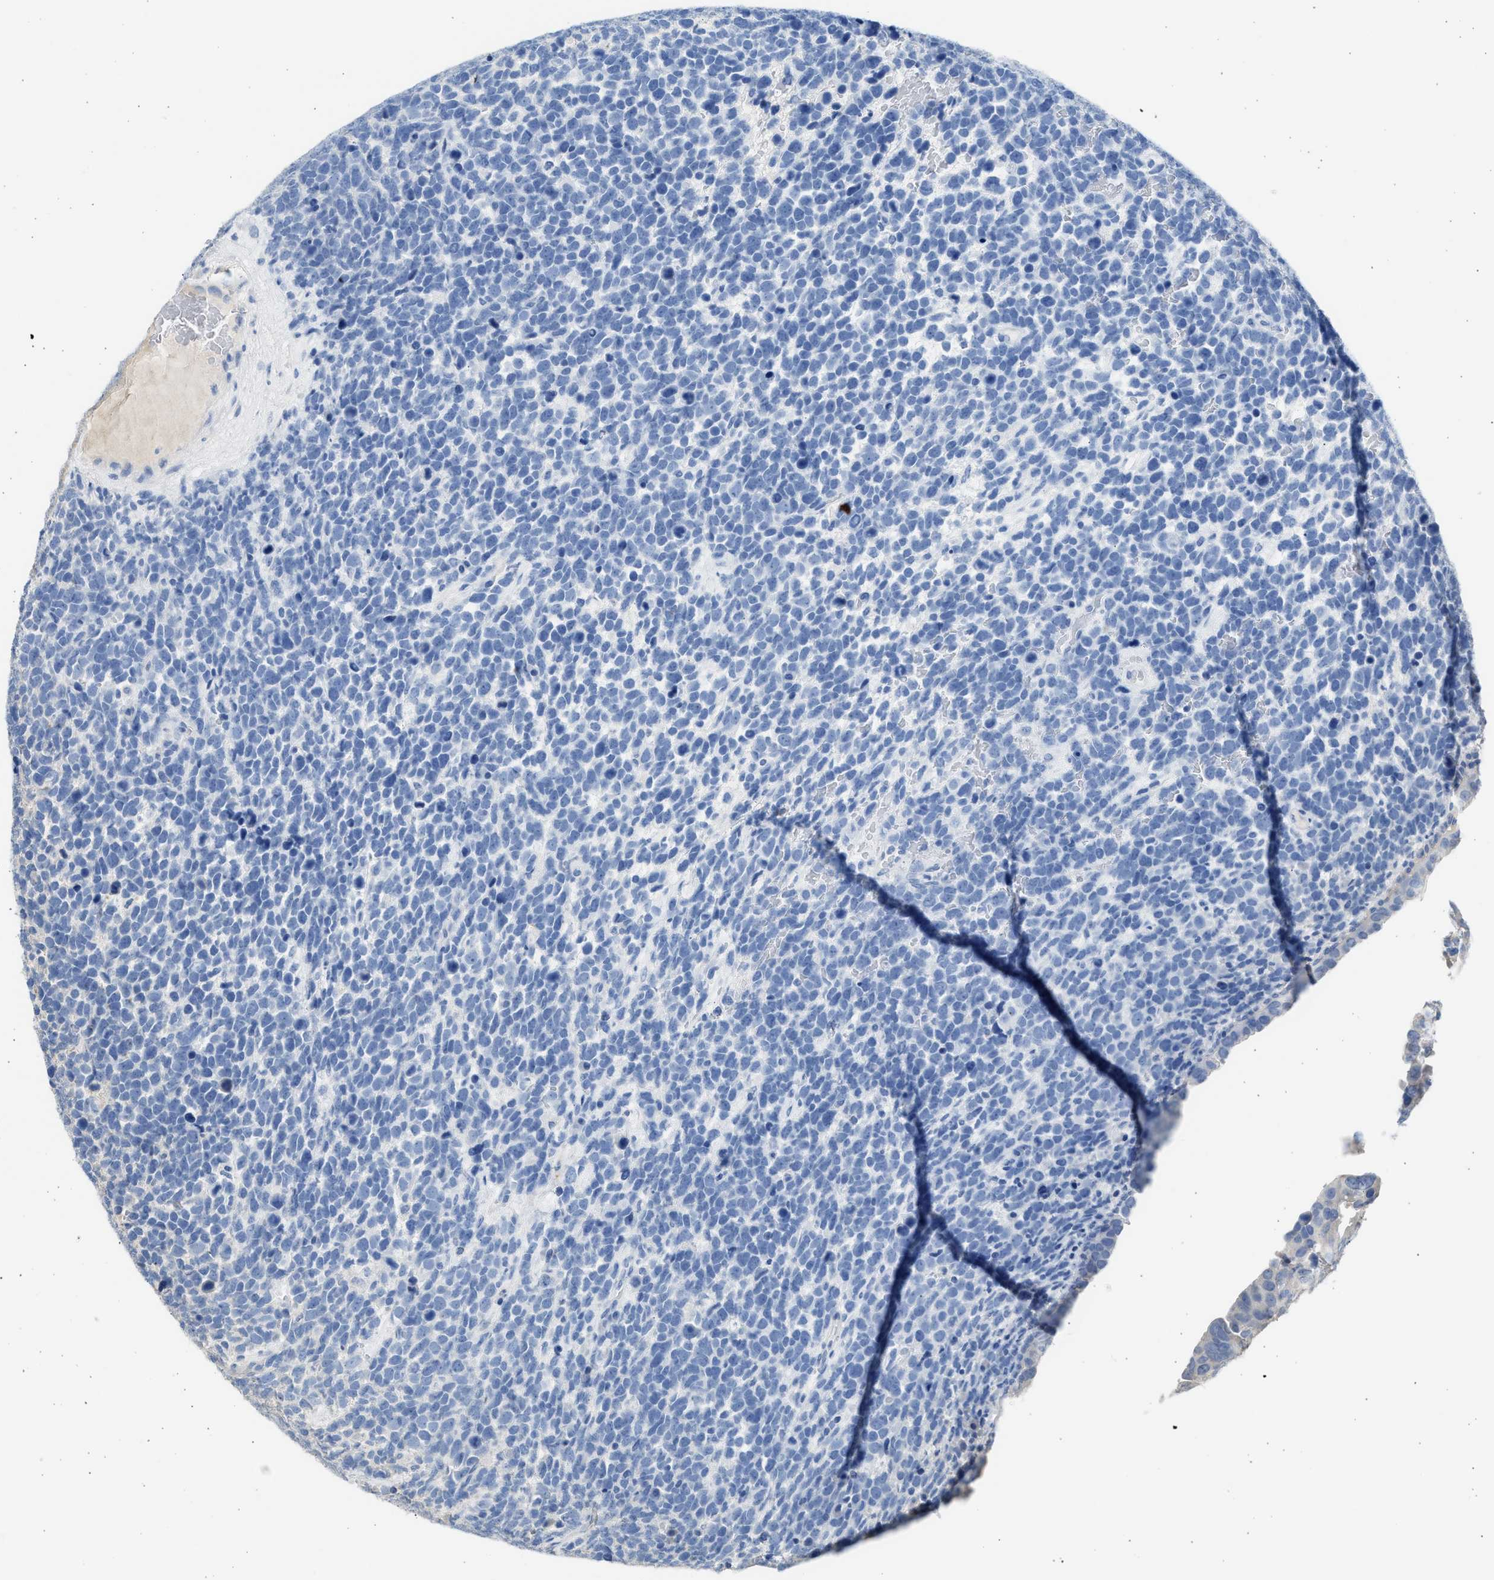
{"staining": {"intensity": "negative", "quantity": "none", "location": "none"}, "tissue": "urothelial cancer", "cell_type": "Tumor cells", "image_type": "cancer", "snomed": [{"axis": "morphology", "description": "Urothelial carcinoma, High grade"}, {"axis": "topography", "description": "Urinary bladder"}], "caption": "A high-resolution photomicrograph shows immunohistochemistry staining of urothelial cancer, which displays no significant staining in tumor cells. Brightfield microscopy of immunohistochemistry (IHC) stained with DAB (3,3'-diaminobenzidine) (brown) and hematoxylin (blue), captured at high magnification.", "gene": "SULT2A1", "patient": {"sex": "female", "age": 82}}